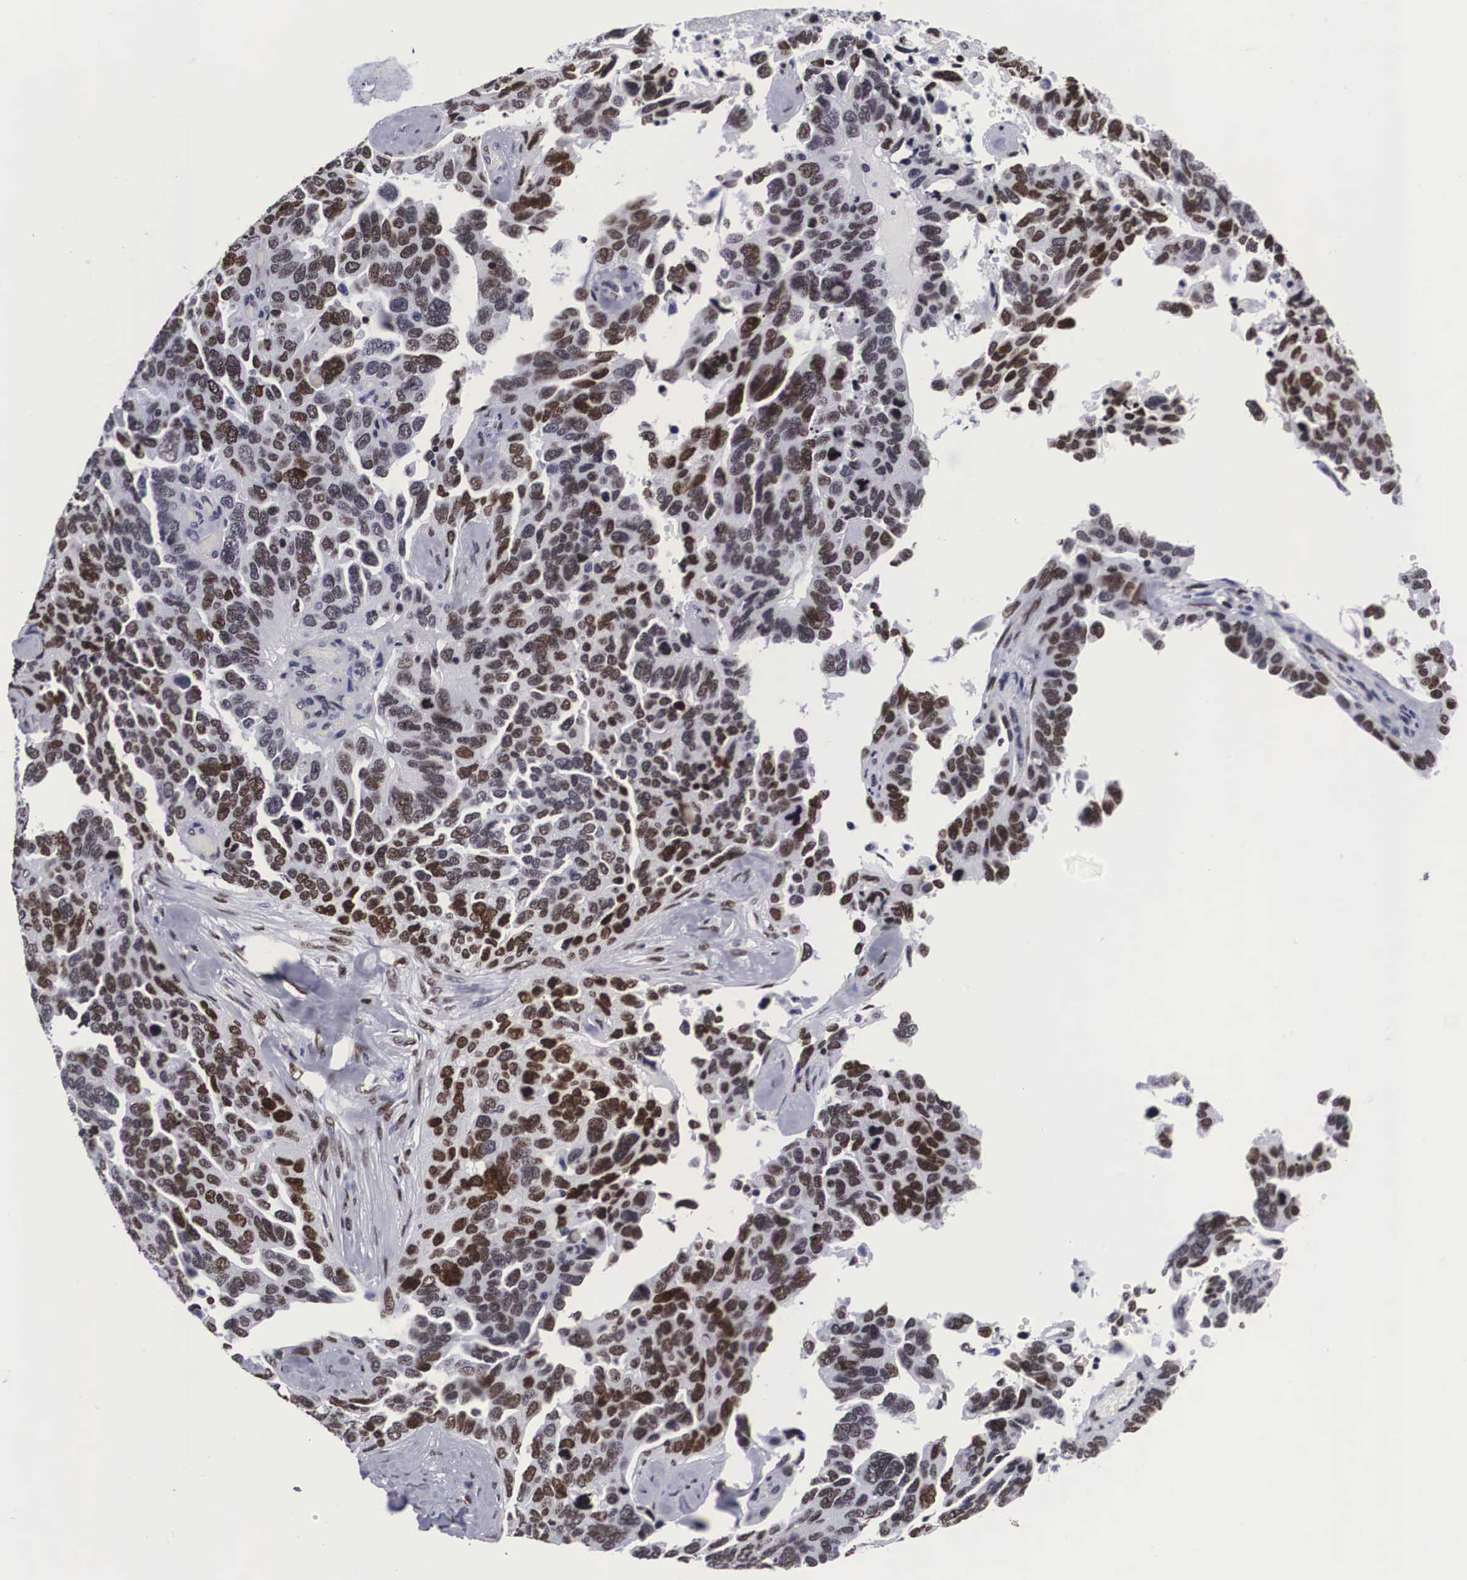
{"staining": {"intensity": "moderate", "quantity": ">75%", "location": "nuclear"}, "tissue": "ovarian cancer", "cell_type": "Tumor cells", "image_type": "cancer", "snomed": [{"axis": "morphology", "description": "Cystadenocarcinoma, serous, NOS"}, {"axis": "topography", "description": "Ovary"}], "caption": "Tumor cells reveal medium levels of moderate nuclear expression in approximately >75% of cells in human ovarian serous cystadenocarcinoma.", "gene": "MECP2", "patient": {"sex": "female", "age": 64}}